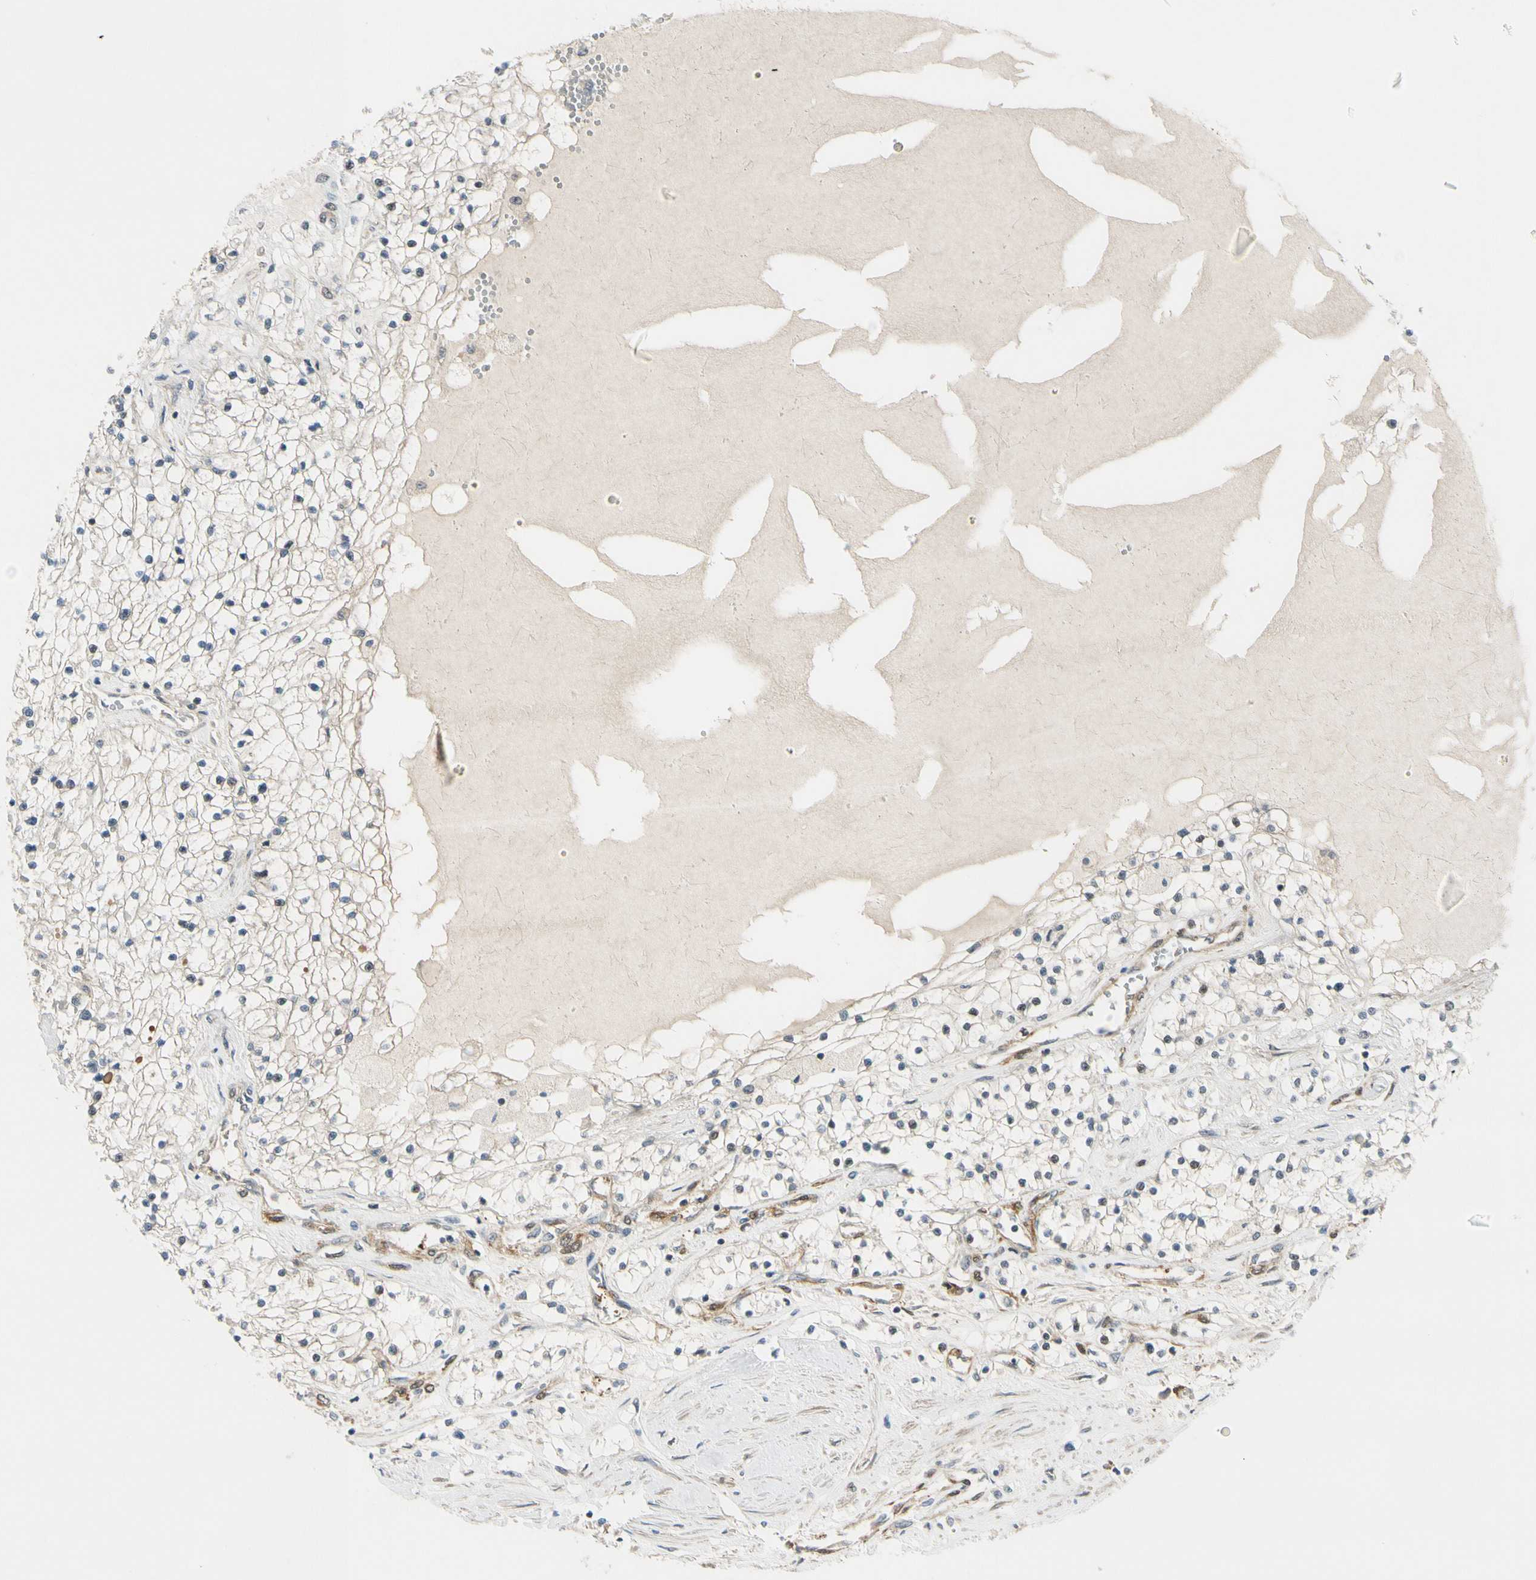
{"staining": {"intensity": "negative", "quantity": "none", "location": "none"}, "tissue": "renal cancer", "cell_type": "Tumor cells", "image_type": "cancer", "snomed": [{"axis": "morphology", "description": "Adenocarcinoma, NOS"}, {"axis": "topography", "description": "Kidney"}], "caption": "Micrograph shows no significant protein expression in tumor cells of renal adenocarcinoma.", "gene": "RASGRF1", "patient": {"sex": "male", "age": 68}}